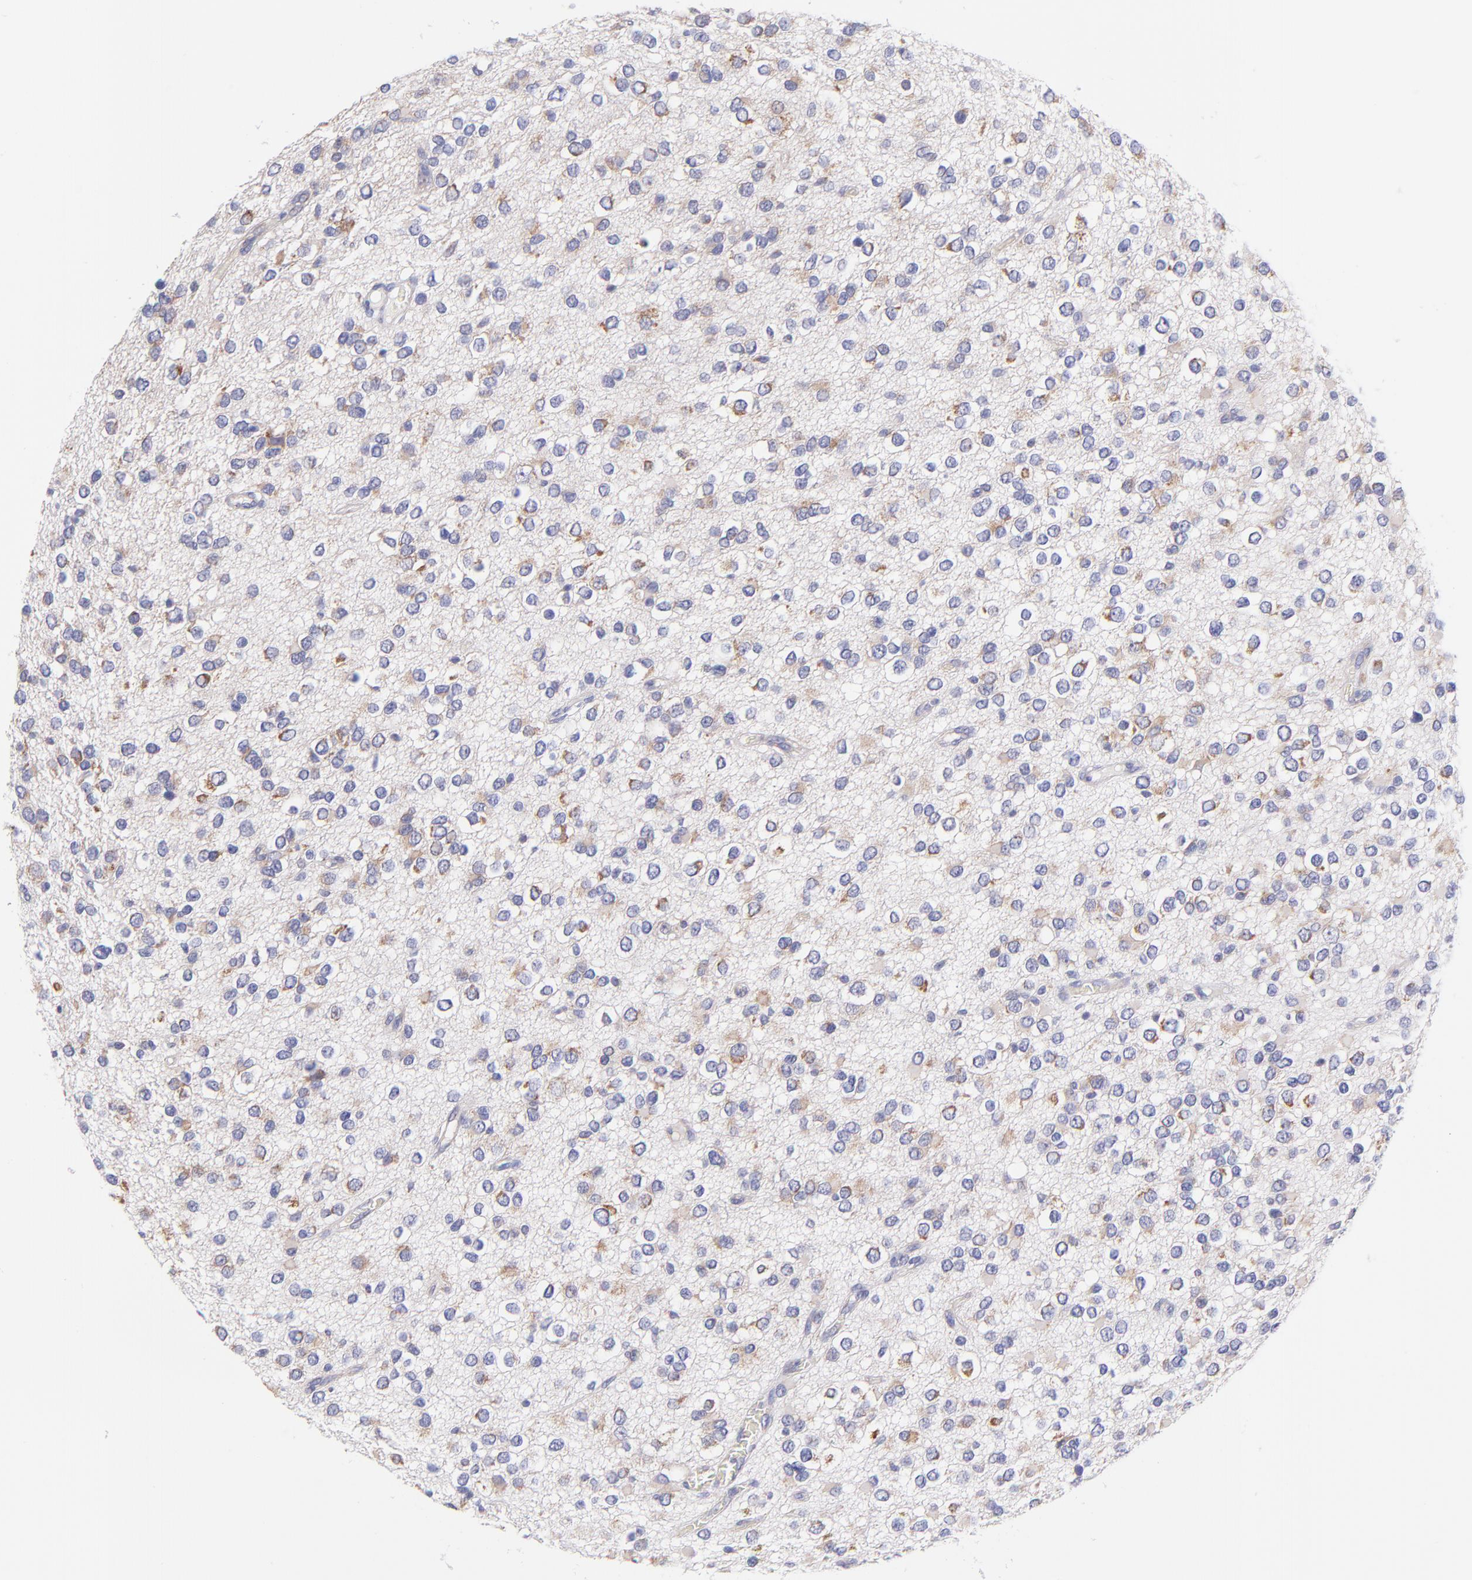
{"staining": {"intensity": "weak", "quantity": "<25%", "location": "cytoplasmic/membranous"}, "tissue": "glioma", "cell_type": "Tumor cells", "image_type": "cancer", "snomed": [{"axis": "morphology", "description": "Glioma, malignant, Low grade"}, {"axis": "topography", "description": "Brain"}], "caption": "DAB (3,3'-diaminobenzidine) immunohistochemical staining of human malignant glioma (low-grade) demonstrates no significant expression in tumor cells.", "gene": "NDUFB7", "patient": {"sex": "male", "age": 42}}